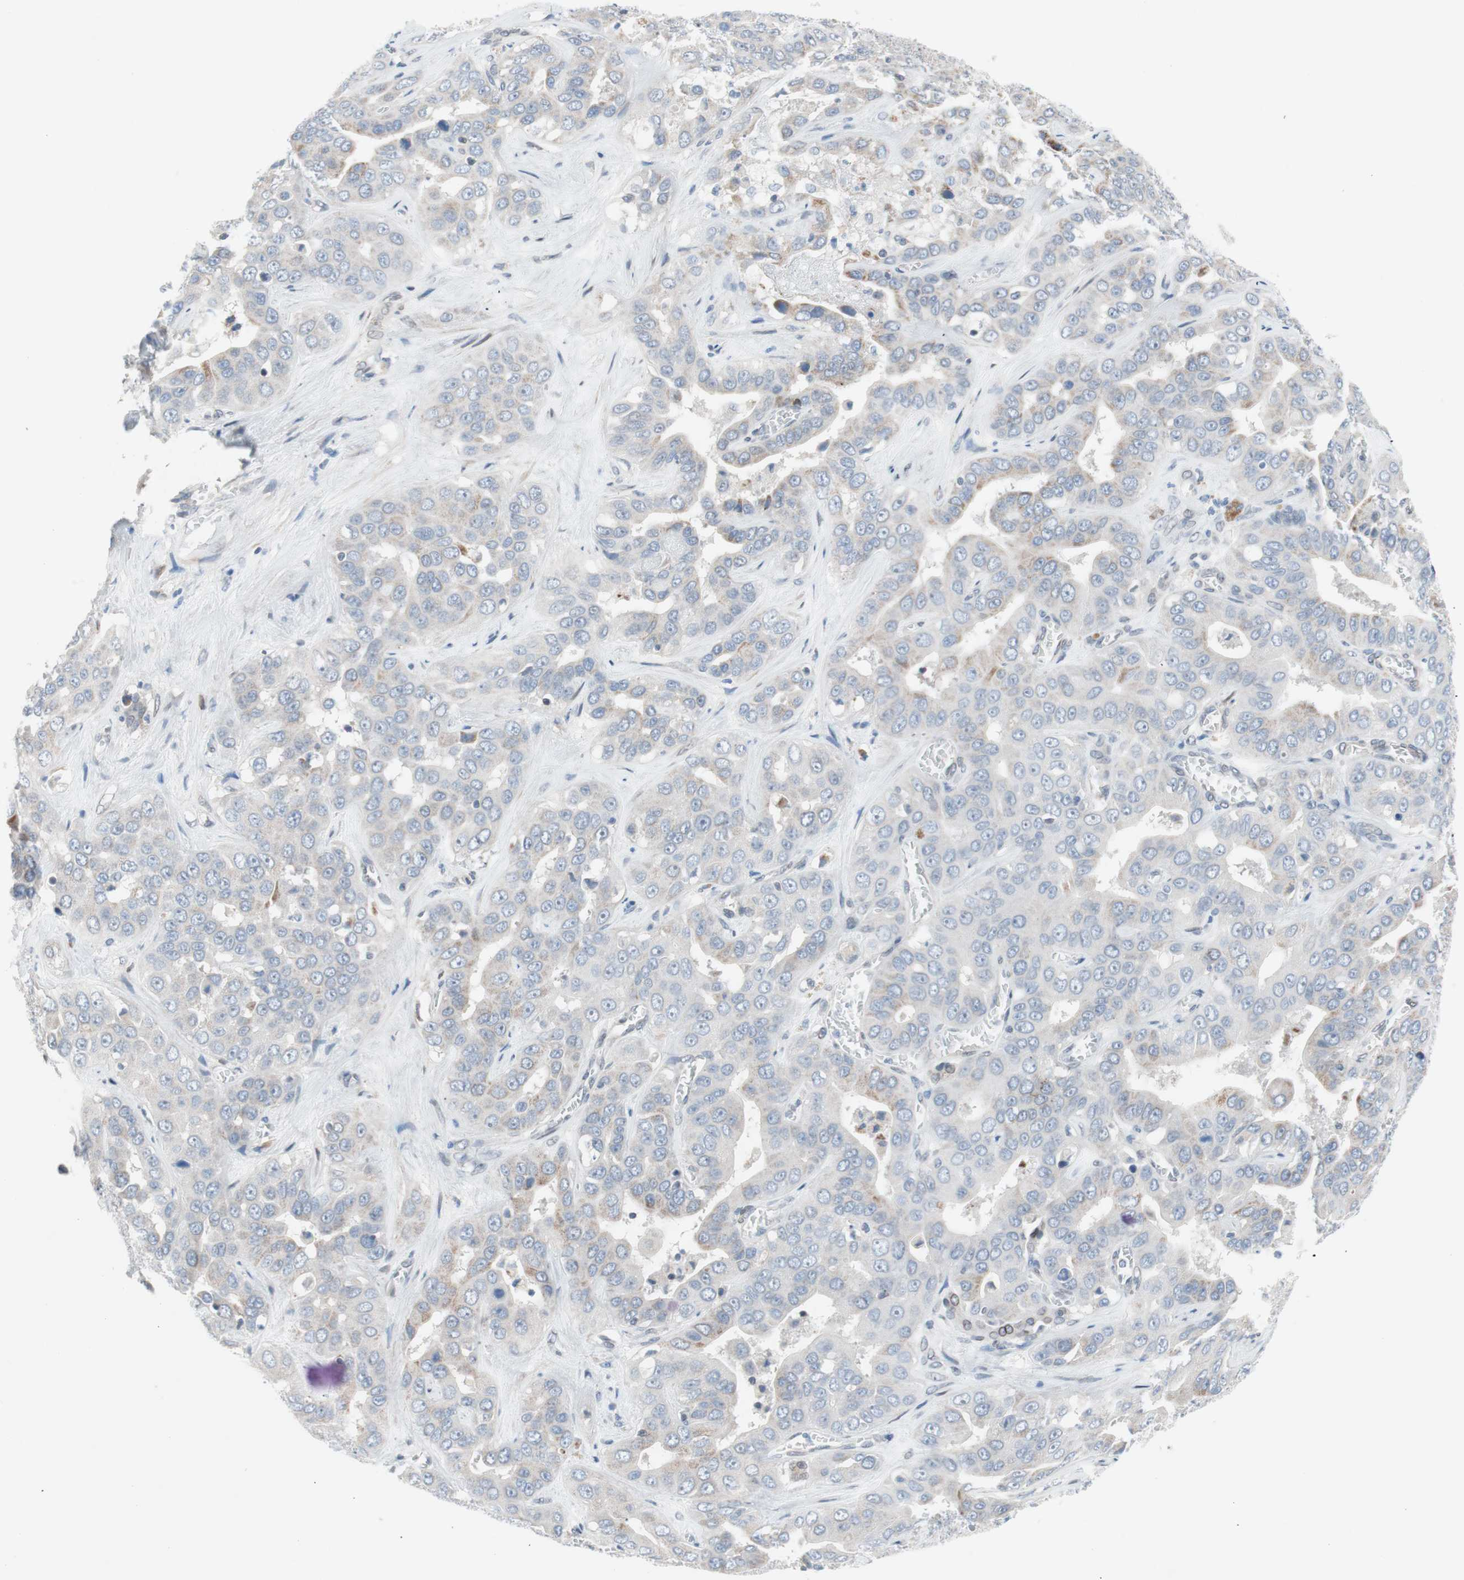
{"staining": {"intensity": "negative", "quantity": "none", "location": "none"}, "tissue": "liver cancer", "cell_type": "Tumor cells", "image_type": "cancer", "snomed": [{"axis": "morphology", "description": "Cholangiocarcinoma"}, {"axis": "topography", "description": "Liver"}], "caption": "This is an immunohistochemistry histopathology image of cholangiocarcinoma (liver). There is no expression in tumor cells.", "gene": "ARNT2", "patient": {"sex": "female", "age": 52}}